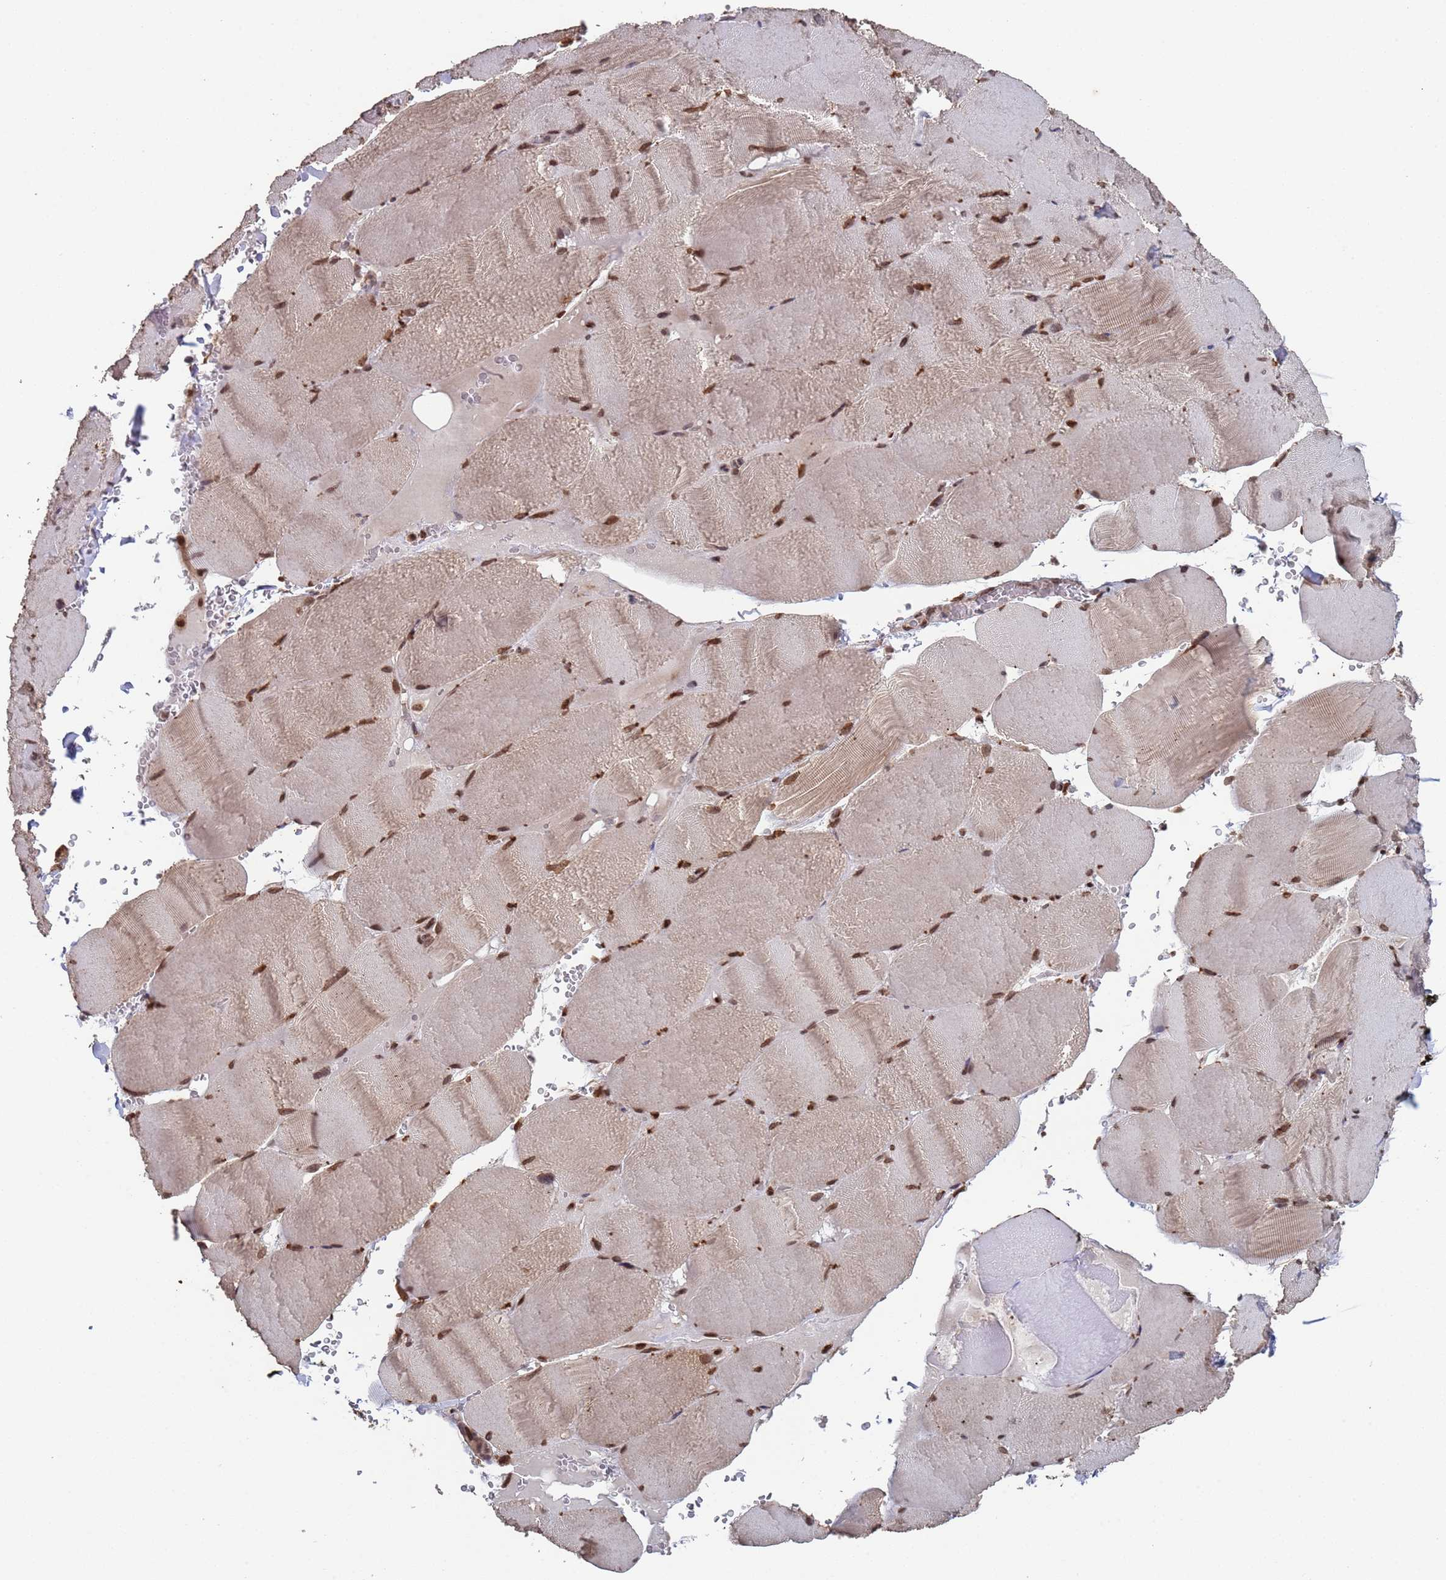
{"staining": {"intensity": "moderate", "quantity": ">75%", "location": "nuclear"}, "tissue": "skeletal muscle", "cell_type": "Myocytes", "image_type": "normal", "snomed": [{"axis": "morphology", "description": "Normal tissue, NOS"}, {"axis": "topography", "description": "Skeletal muscle"}, {"axis": "topography", "description": "Head-Neck"}], "caption": "Protein expression analysis of normal skeletal muscle exhibits moderate nuclear positivity in about >75% of myocytes. Immunohistochemistry (ihc) stains the protein of interest in brown and the nuclei are stained blue.", "gene": "FUBP3", "patient": {"sex": "male", "age": 66}}